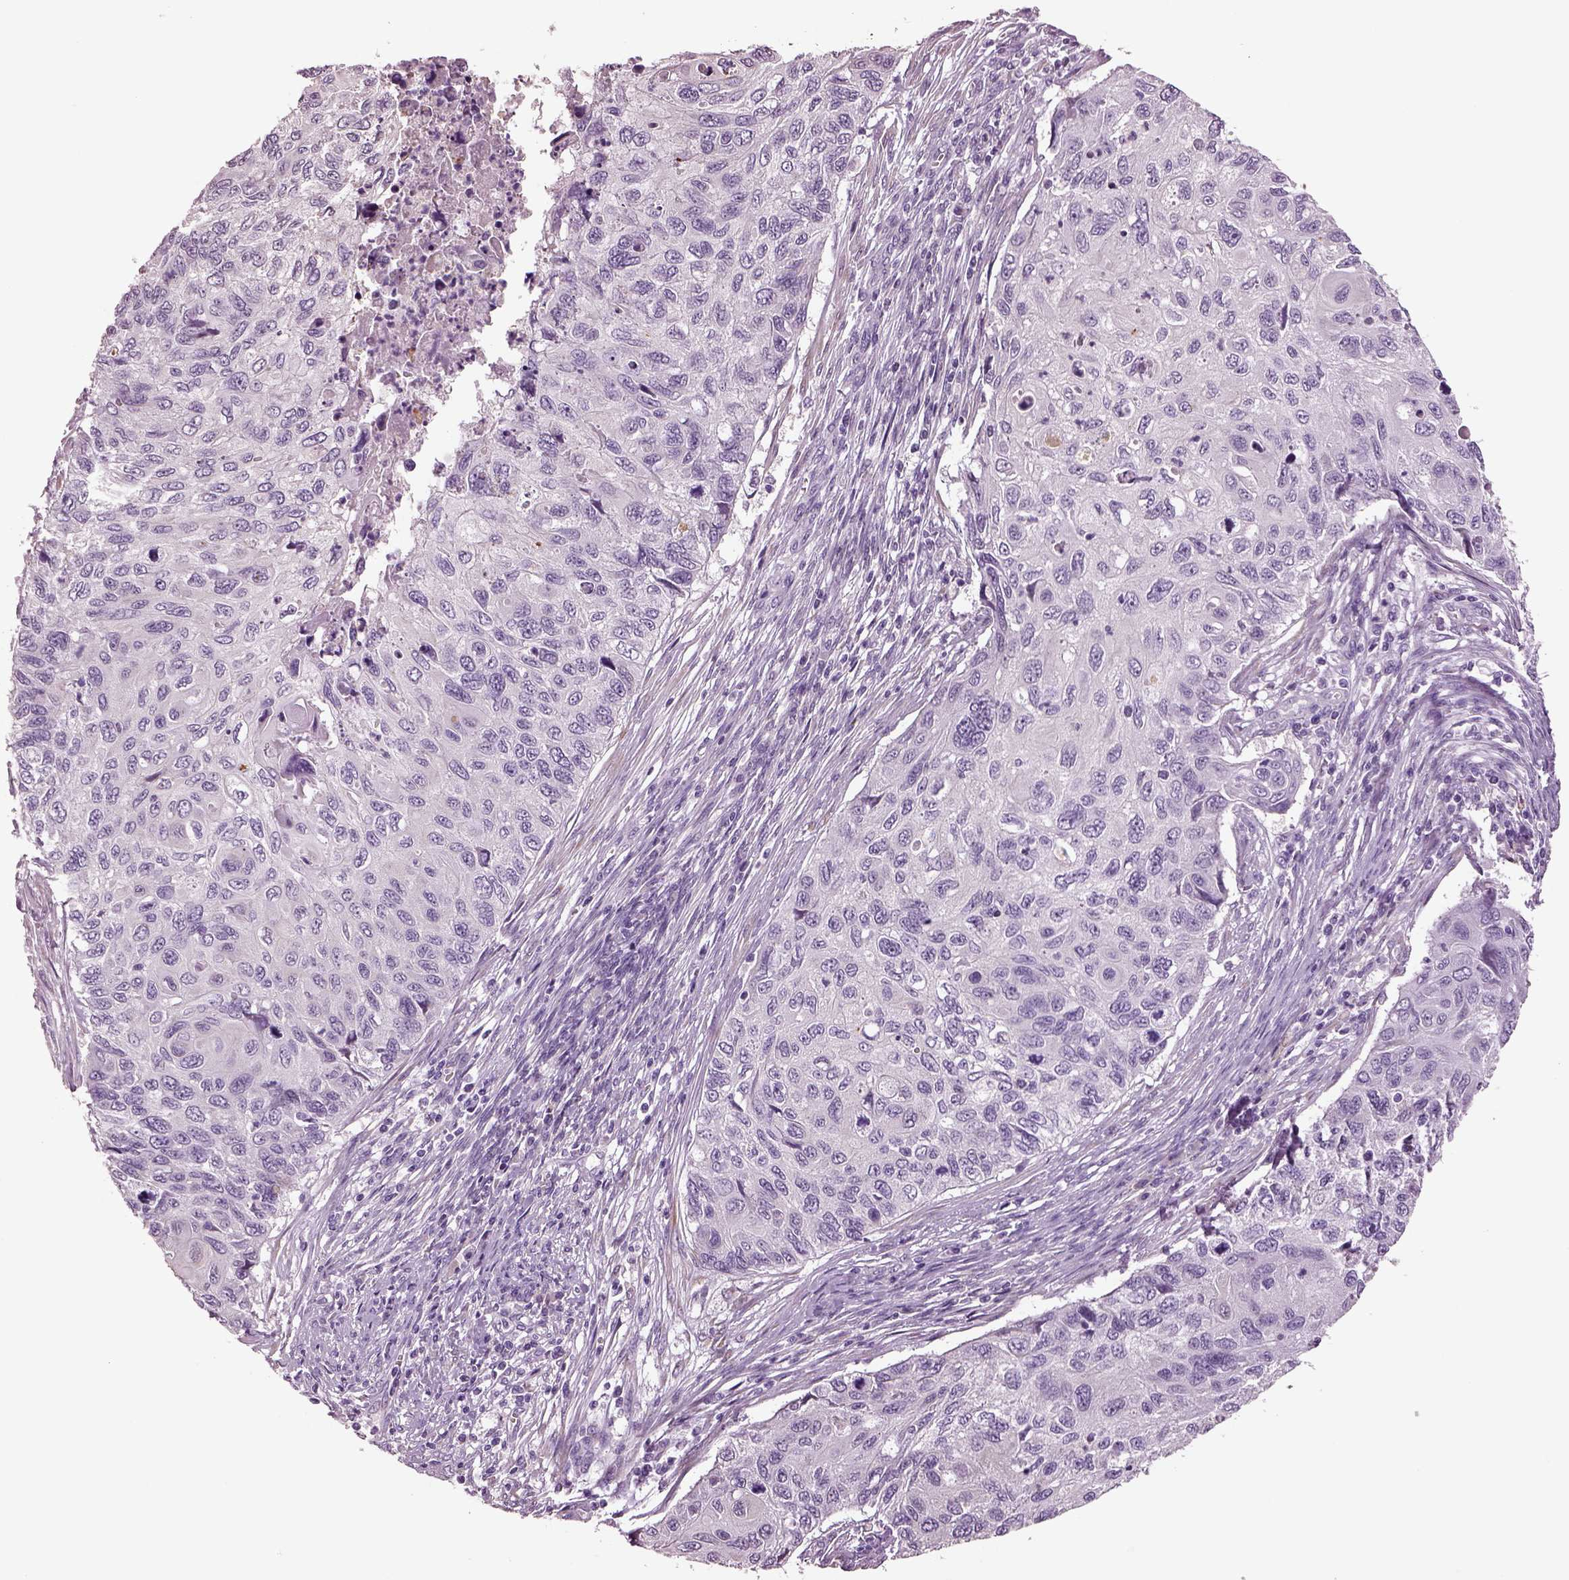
{"staining": {"intensity": "negative", "quantity": "none", "location": "none"}, "tissue": "cervical cancer", "cell_type": "Tumor cells", "image_type": "cancer", "snomed": [{"axis": "morphology", "description": "Squamous cell carcinoma, NOS"}, {"axis": "topography", "description": "Cervix"}], "caption": "High magnification brightfield microscopy of squamous cell carcinoma (cervical) stained with DAB (3,3'-diaminobenzidine) (brown) and counterstained with hematoxylin (blue): tumor cells show no significant positivity.", "gene": "GUCA1A", "patient": {"sex": "female", "age": 70}}